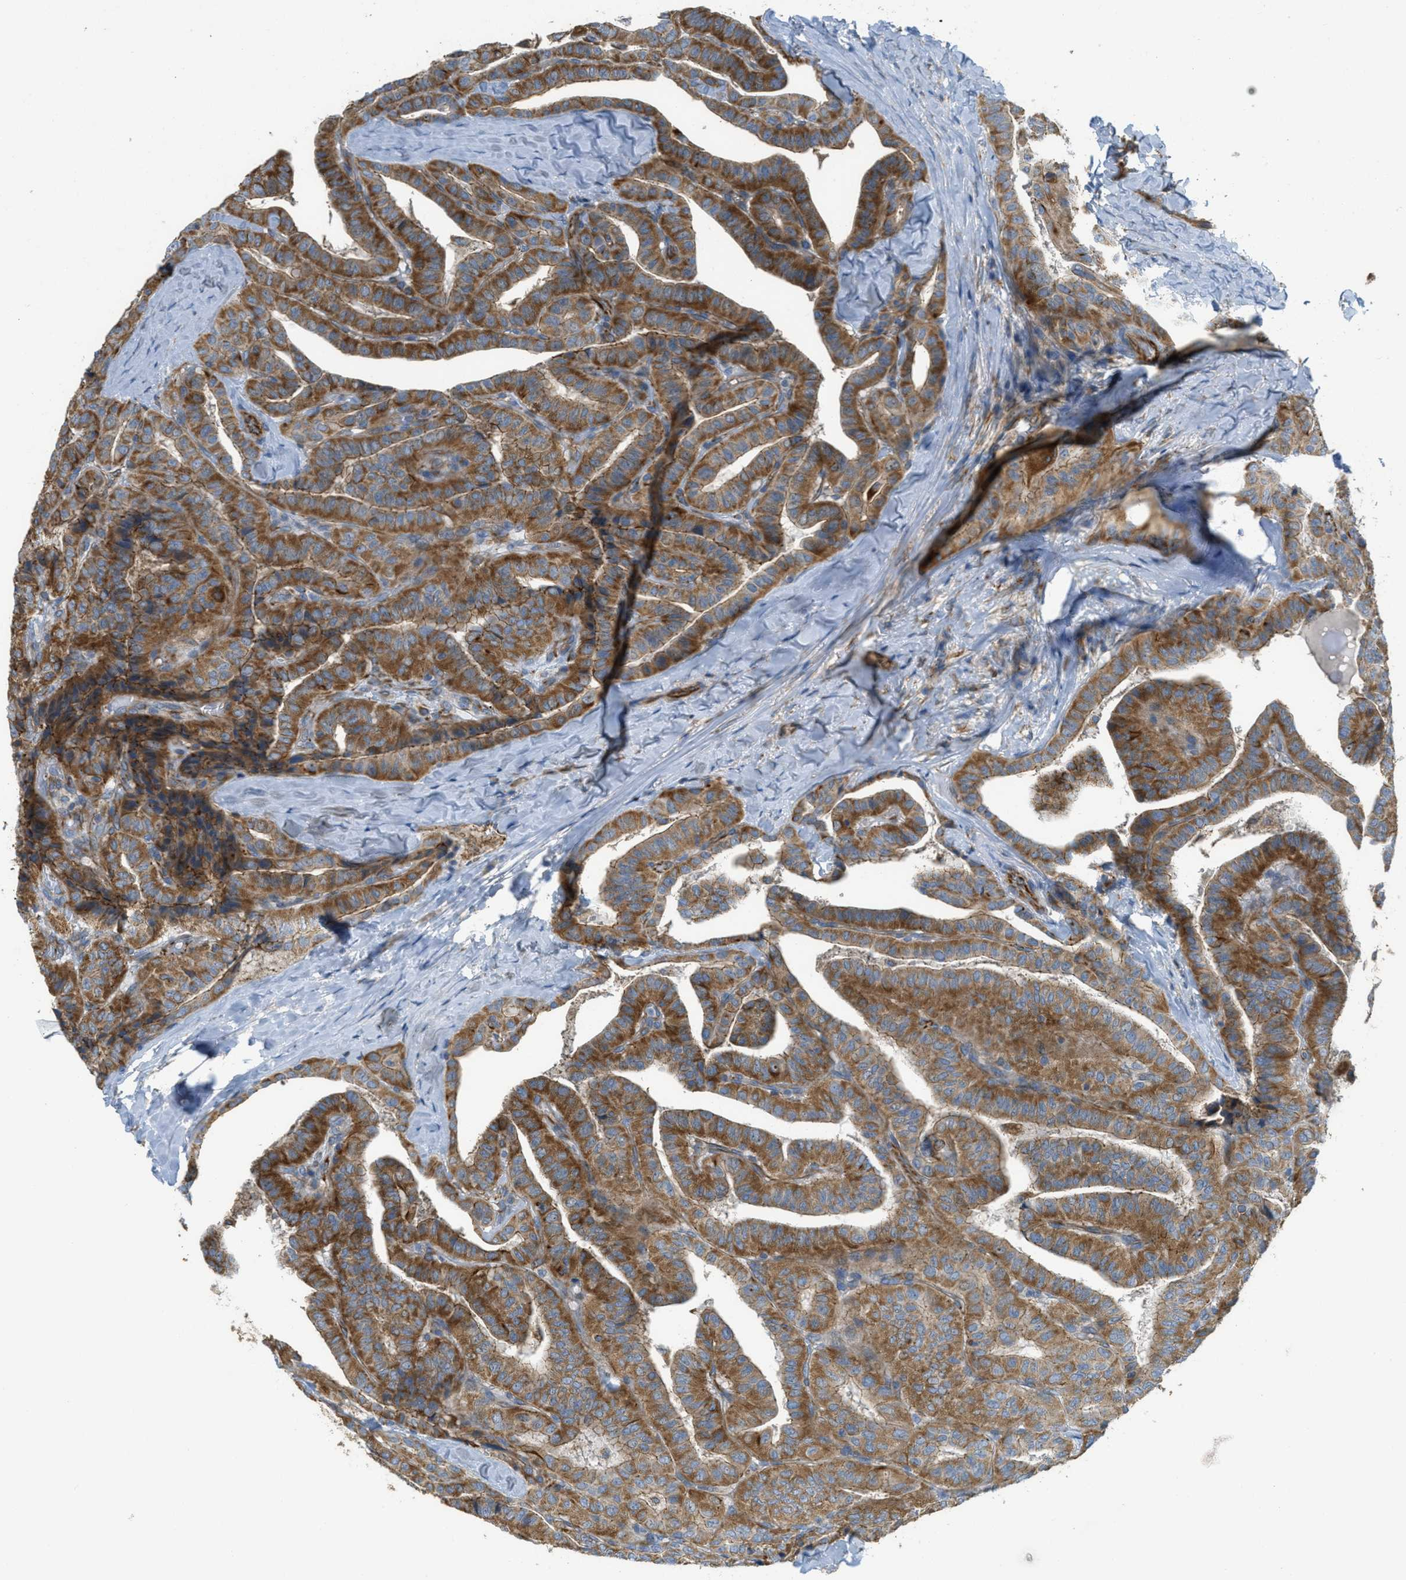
{"staining": {"intensity": "strong", "quantity": ">75%", "location": "cytoplasmic/membranous"}, "tissue": "thyroid cancer", "cell_type": "Tumor cells", "image_type": "cancer", "snomed": [{"axis": "morphology", "description": "Papillary adenocarcinoma, NOS"}, {"axis": "topography", "description": "Thyroid gland"}], "caption": "Immunohistochemistry (DAB (3,3'-diaminobenzidine)) staining of thyroid cancer (papillary adenocarcinoma) demonstrates strong cytoplasmic/membranous protein positivity in approximately >75% of tumor cells.", "gene": "BTN3A1", "patient": {"sex": "male", "age": 77}}